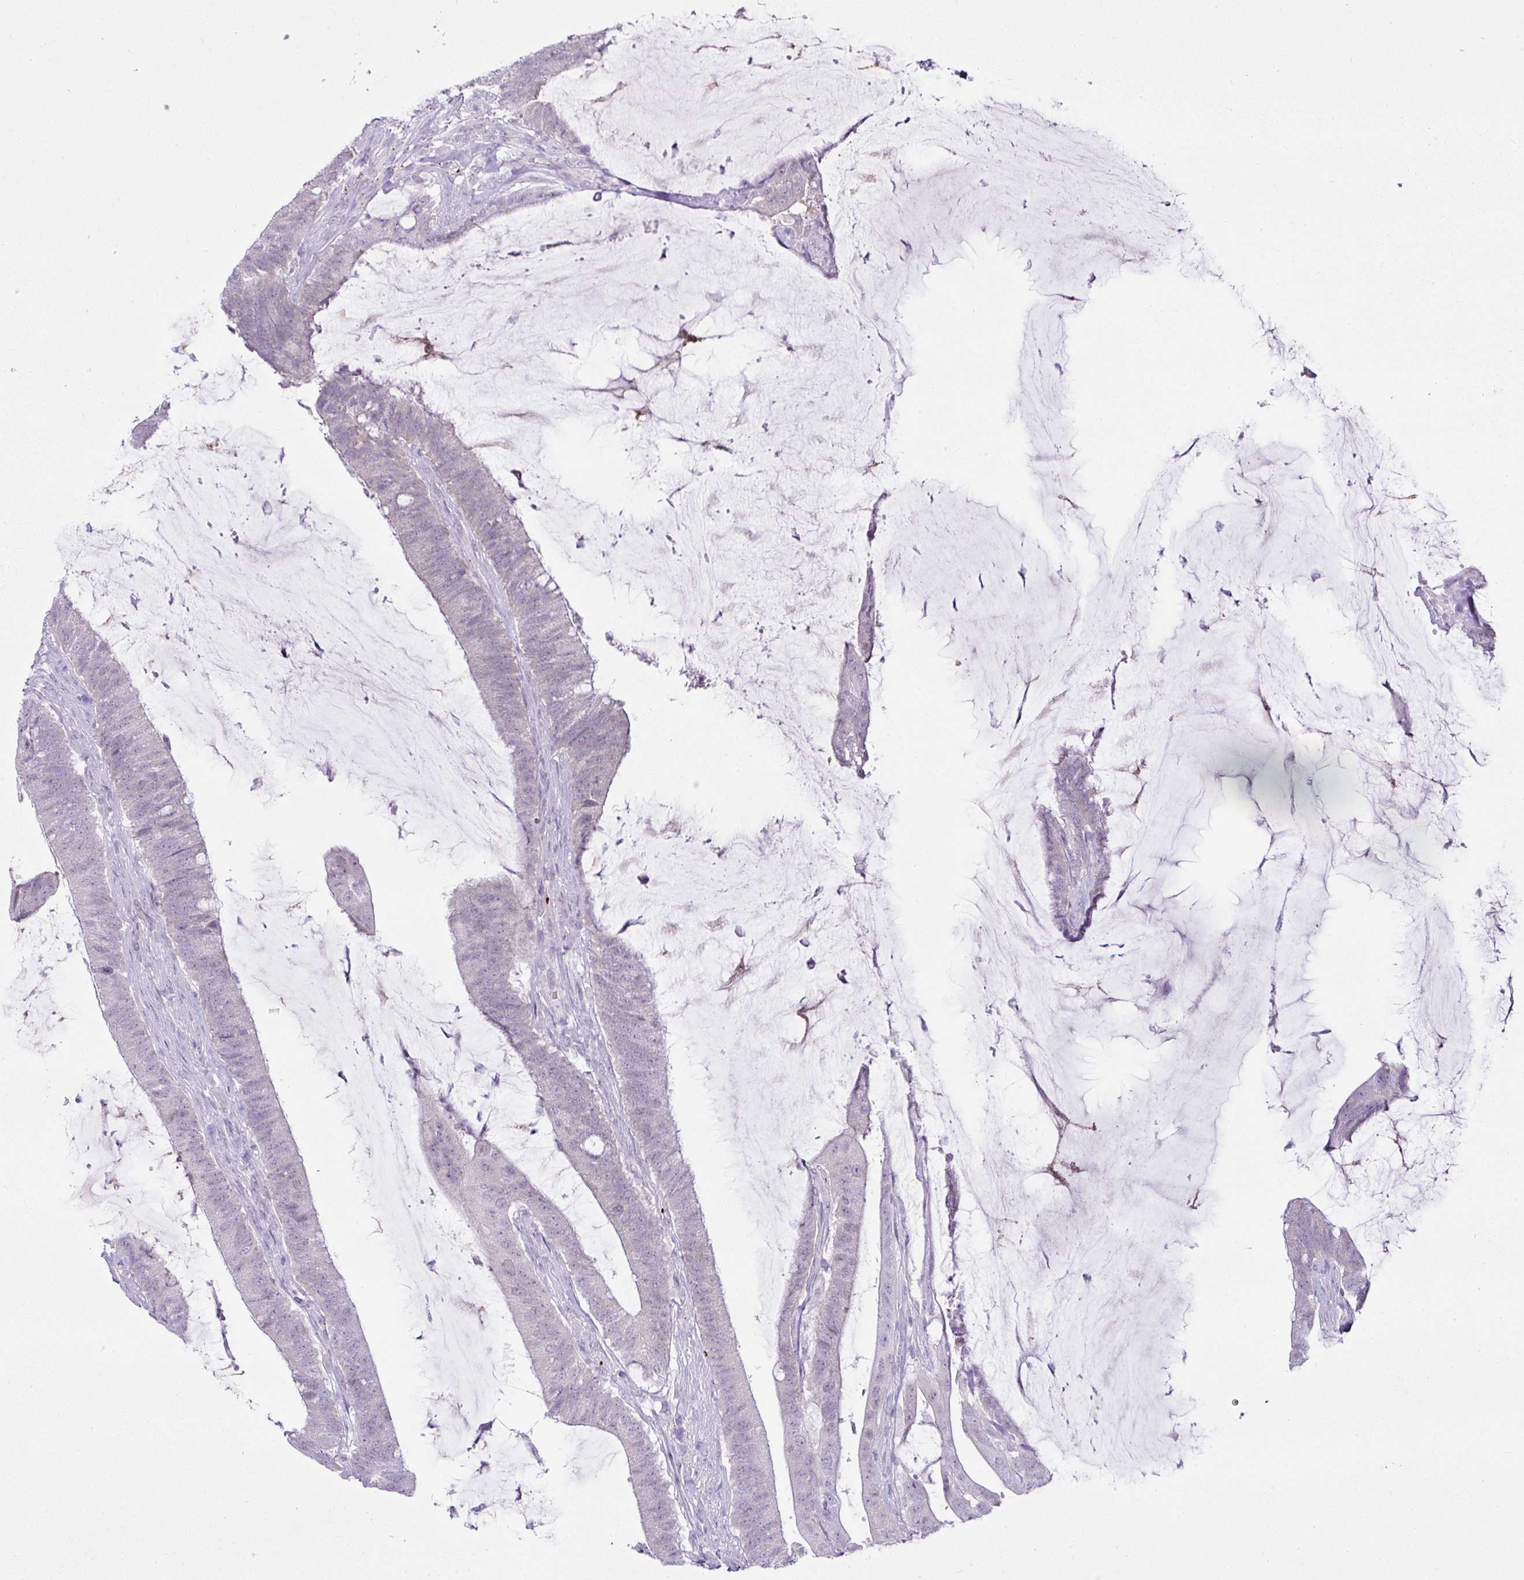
{"staining": {"intensity": "negative", "quantity": "none", "location": "none"}, "tissue": "colorectal cancer", "cell_type": "Tumor cells", "image_type": "cancer", "snomed": [{"axis": "morphology", "description": "Adenocarcinoma, NOS"}, {"axis": "topography", "description": "Colon"}], "caption": "Human colorectal cancer stained for a protein using immunohistochemistry shows no positivity in tumor cells.", "gene": "CMTM5", "patient": {"sex": "female", "age": 43}}